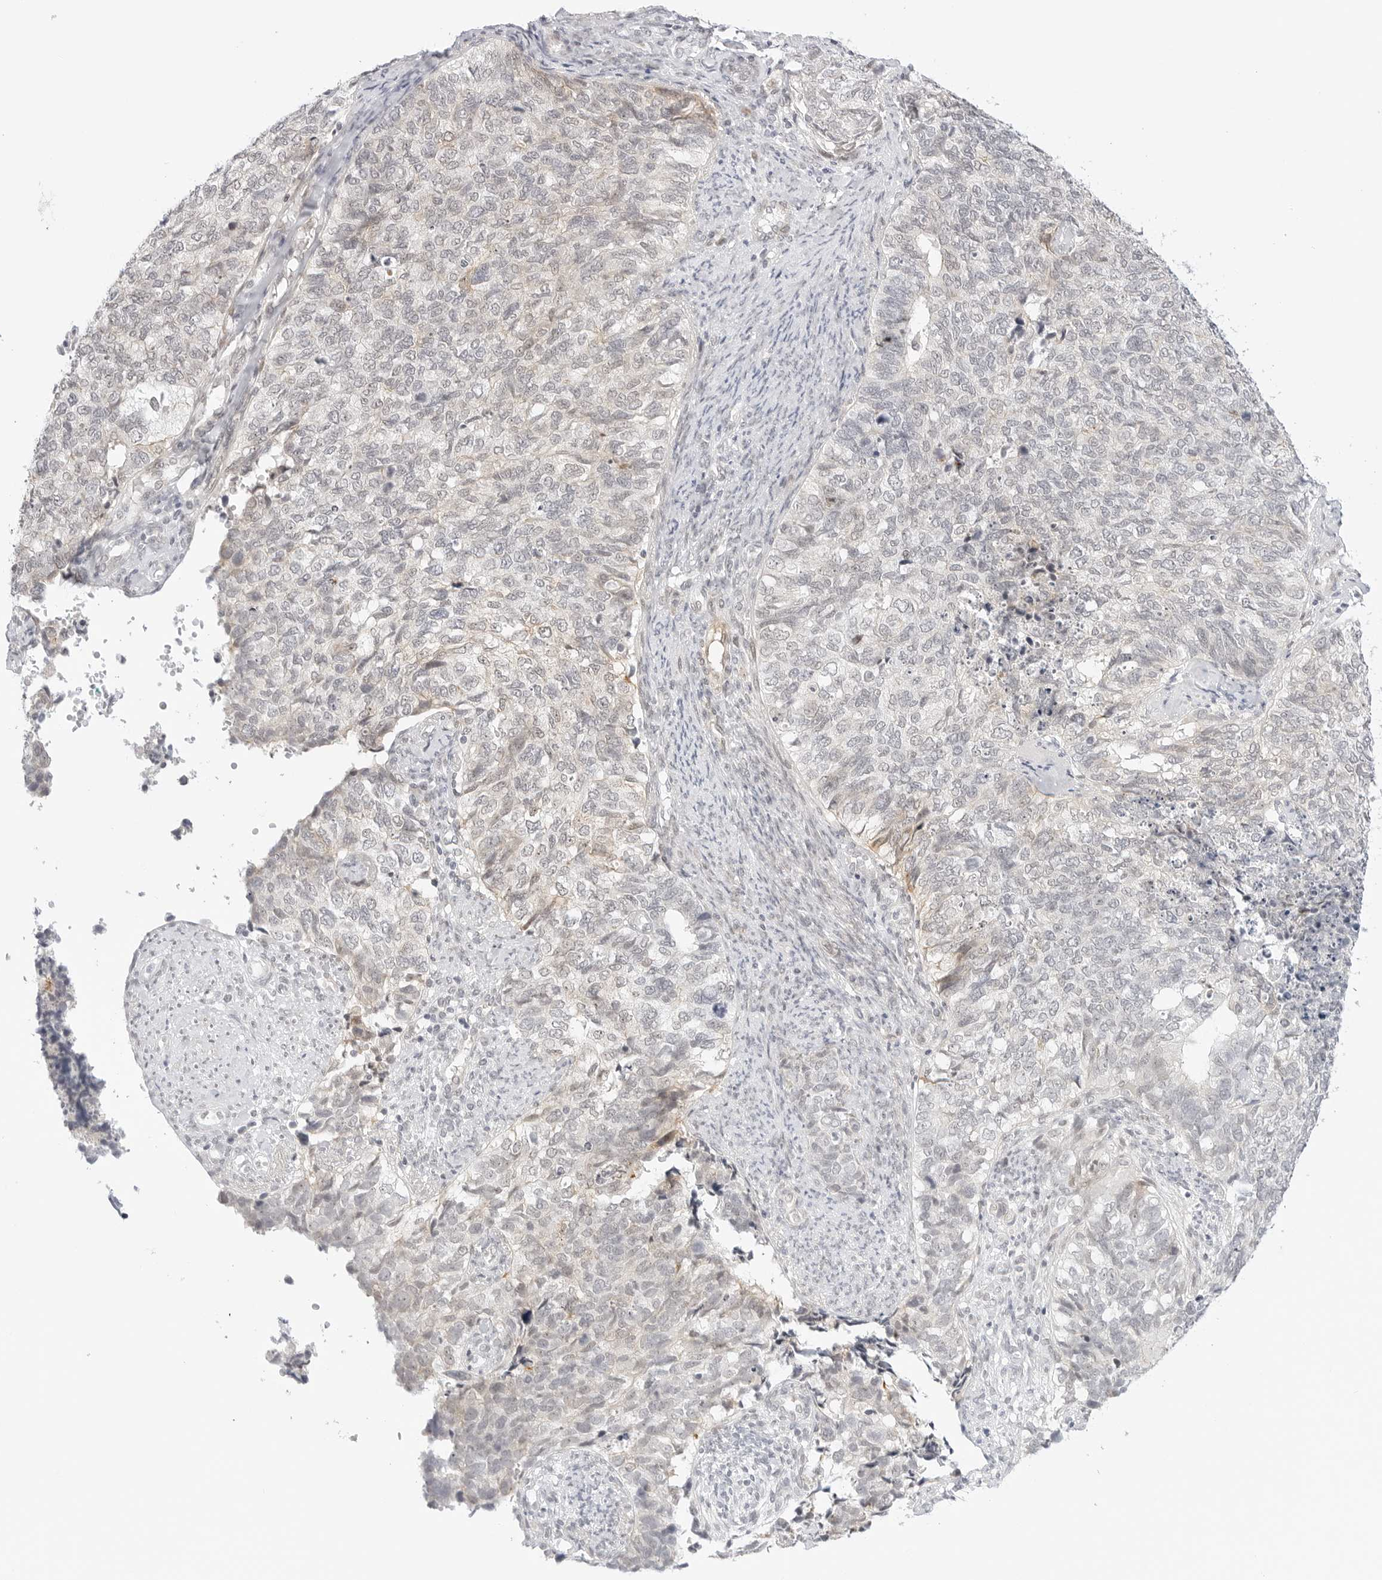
{"staining": {"intensity": "negative", "quantity": "none", "location": "none"}, "tissue": "cervical cancer", "cell_type": "Tumor cells", "image_type": "cancer", "snomed": [{"axis": "morphology", "description": "Squamous cell carcinoma, NOS"}, {"axis": "topography", "description": "Cervix"}], "caption": "A micrograph of cervical cancer (squamous cell carcinoma) stained for a protein shows no brown staining in tumor cells.", "gene": "HIPK3", "patient": {"sex": "female", "age": 63}}